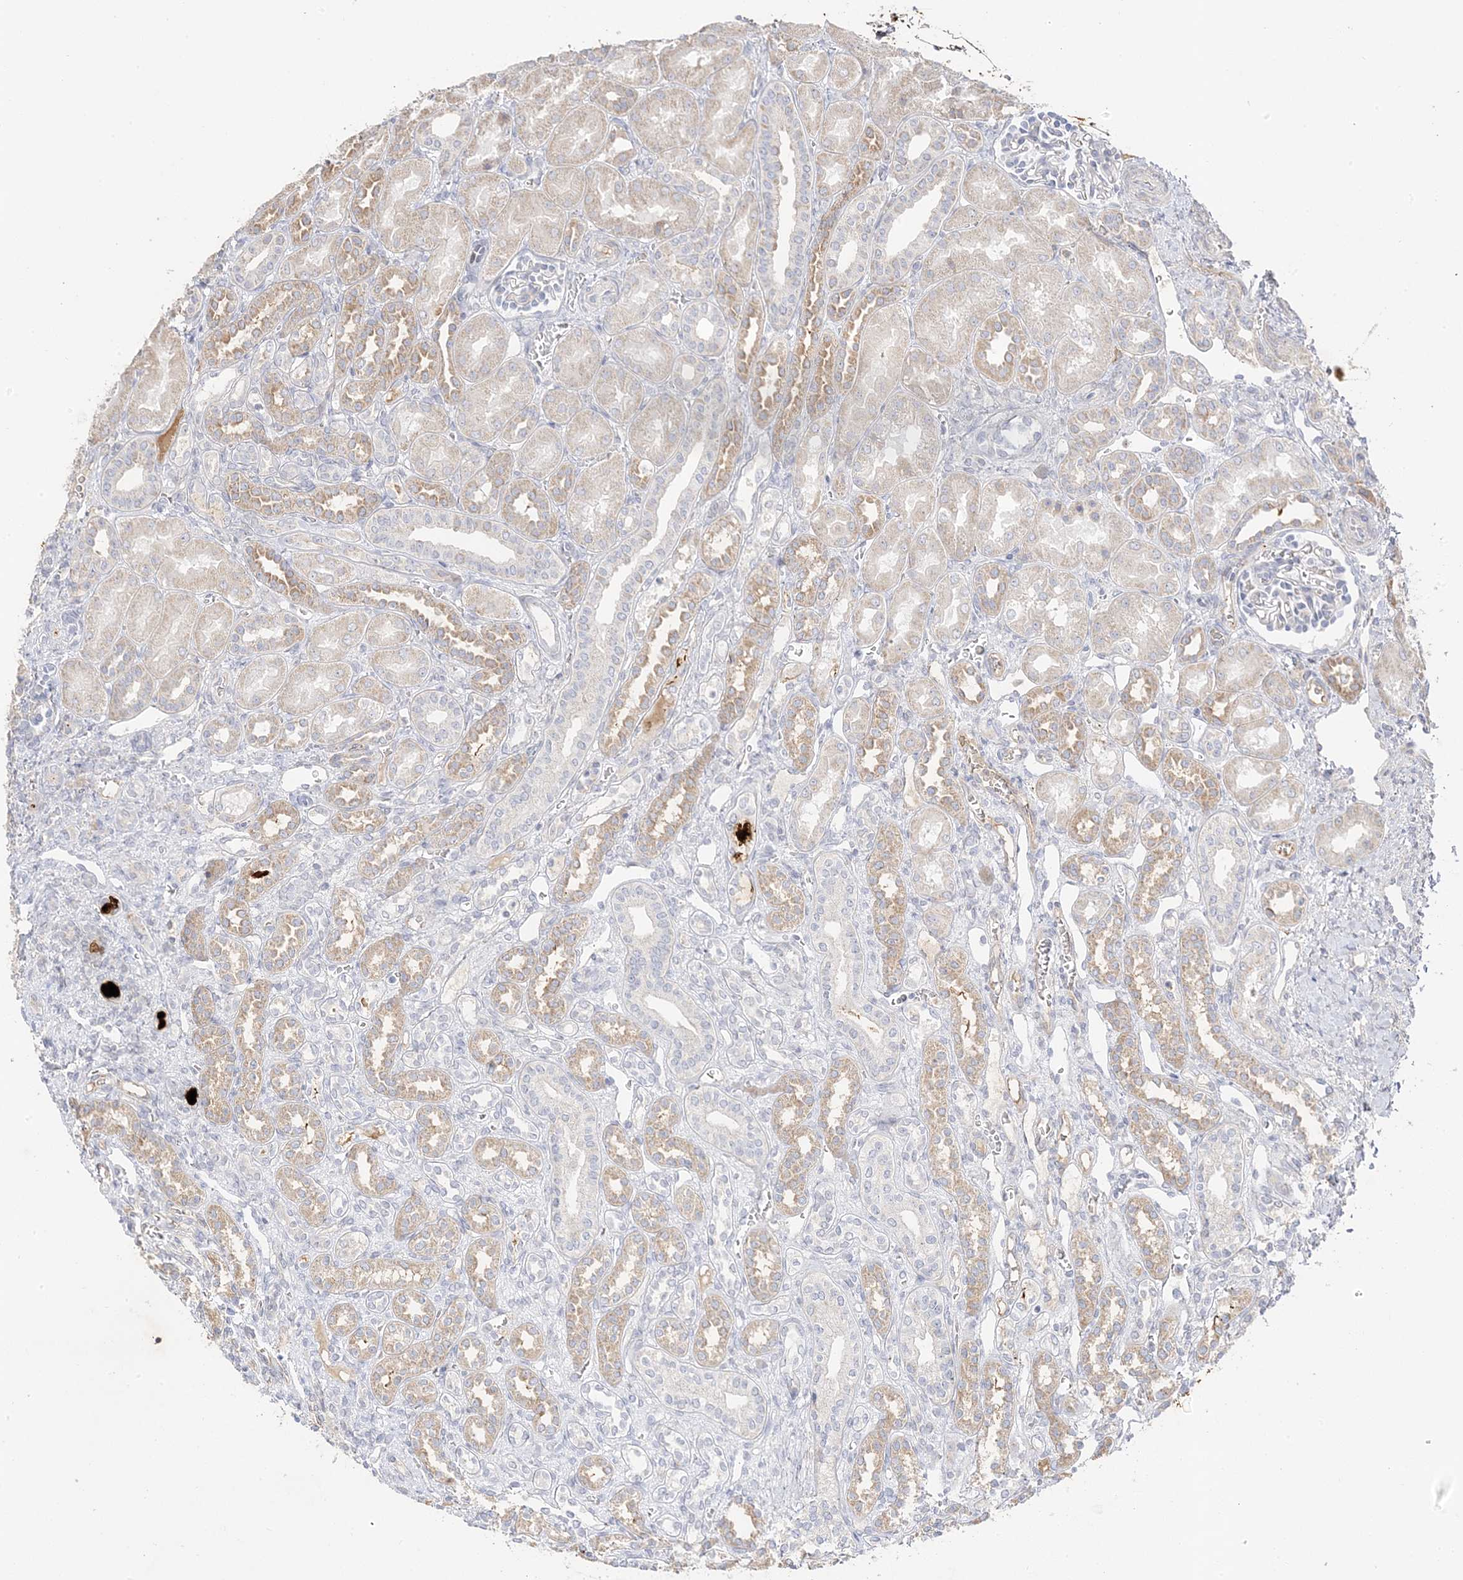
{"staining": {"intensity": "negative", "quantity": "none", "location": "none"}, "tissue": "kidney", "cell_type": "Cells in glomeruli", "image_type": "normal", "snomed": [{"axis": "morphology", "description": "Normal tissue, NOS"}, {"axis": "morphology", "description": "Neoplasm, malignant, NOS"}, {"axis": "topography", "description": "Kidney"}], "caption": "Immunohistochemistry micrograph of normal human kidney stained for a protein (brown), which reveals no positivity in cells in glomeruli.", "gene": "TRANK1", "patient": {"sex": "female", "age": 1}}